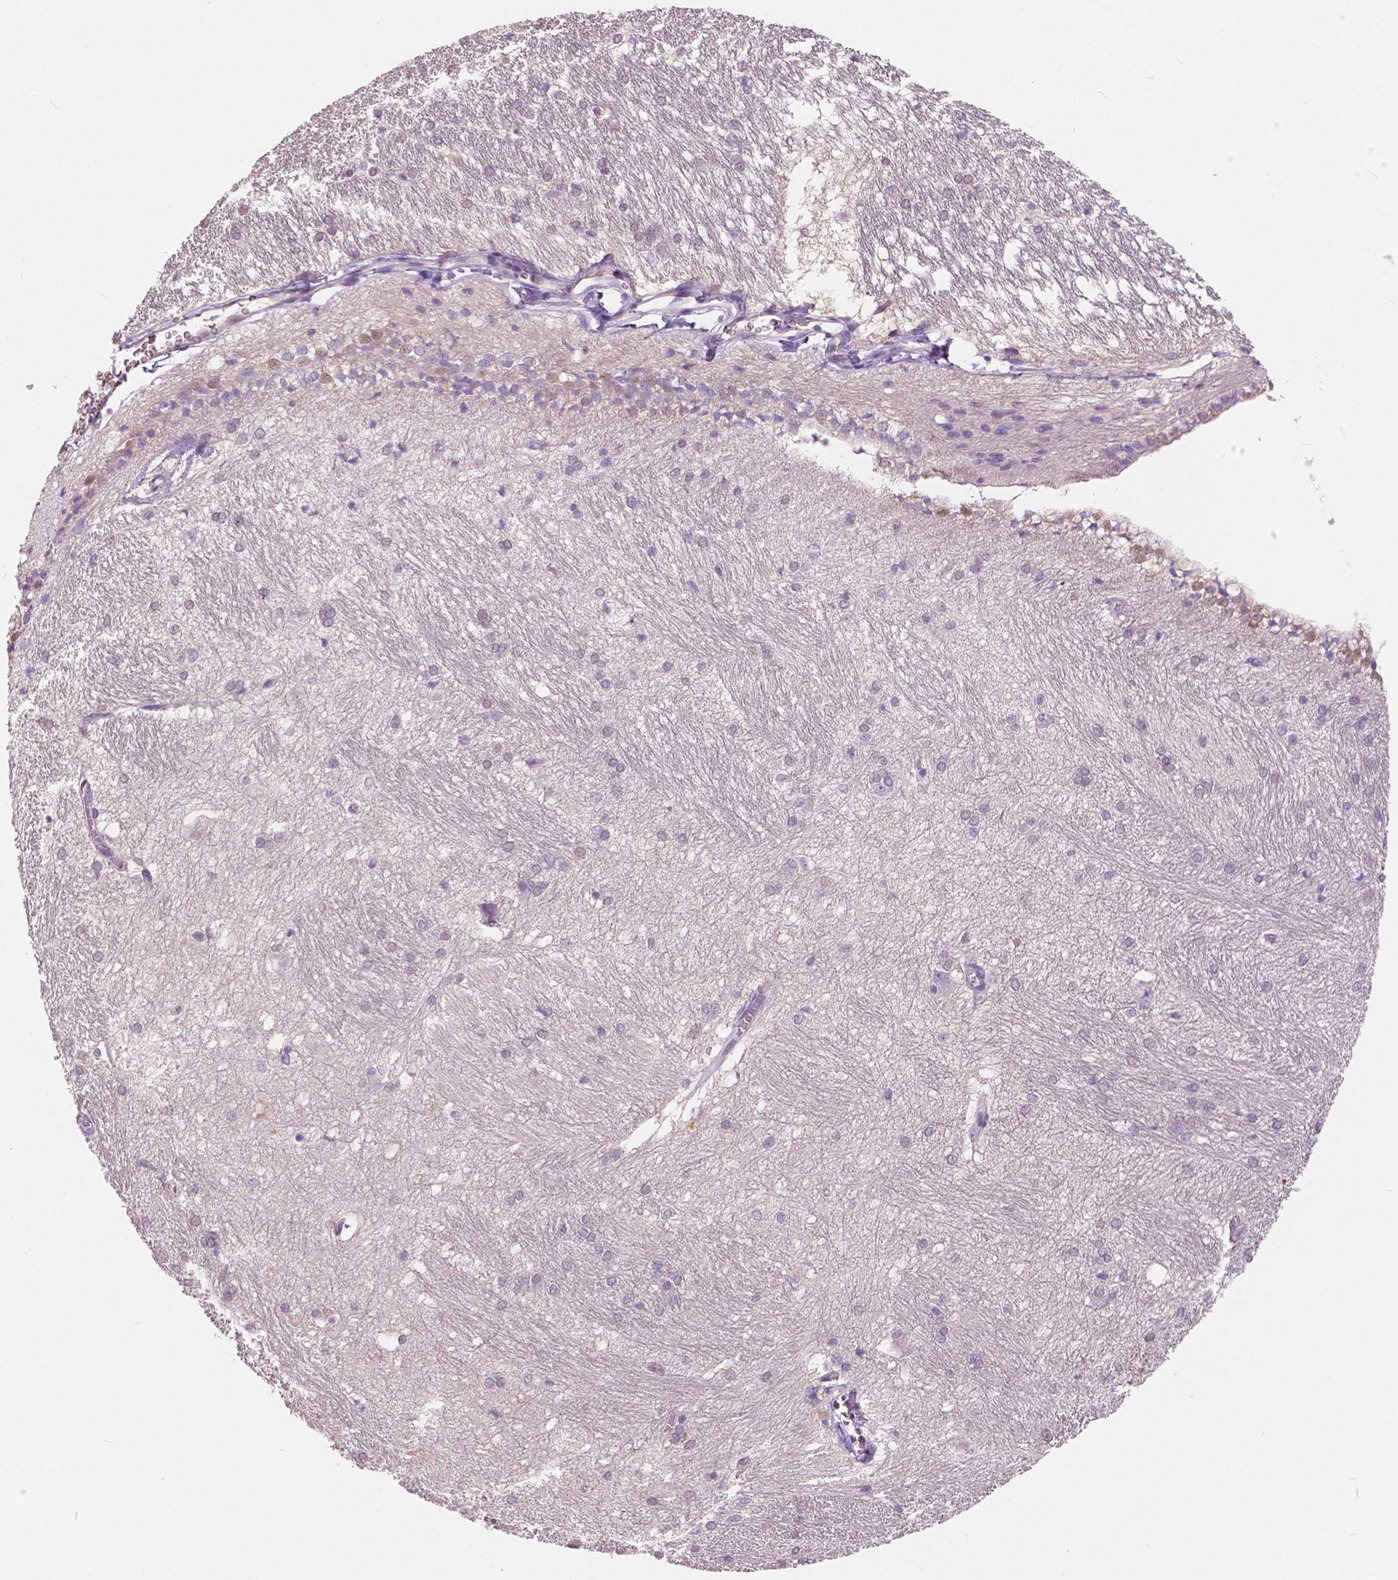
{"staining": {"intensity": "negative", "quantity": "none", "location": "none"}, "tissue": "hippocampus", "cell_type": "Glial cells", "image_type": "normal", "snomed": [{"axis": "morphology", "description": "Normal tissue, NOS"}, {"axis": "topography", "description": "Cerebral cortex"}, {"axis": "topography", "description": "Hippocampus"}], "caption": "An immunohistochemistry image of benign hippocampus is shown. There is no staining in glial cells of hippocampus. (Immunohistochemistry (ihc), brightfield microscopy, high magnification).", "gene": "TKFC", "patient": {"sex": "female", "age": 19}}